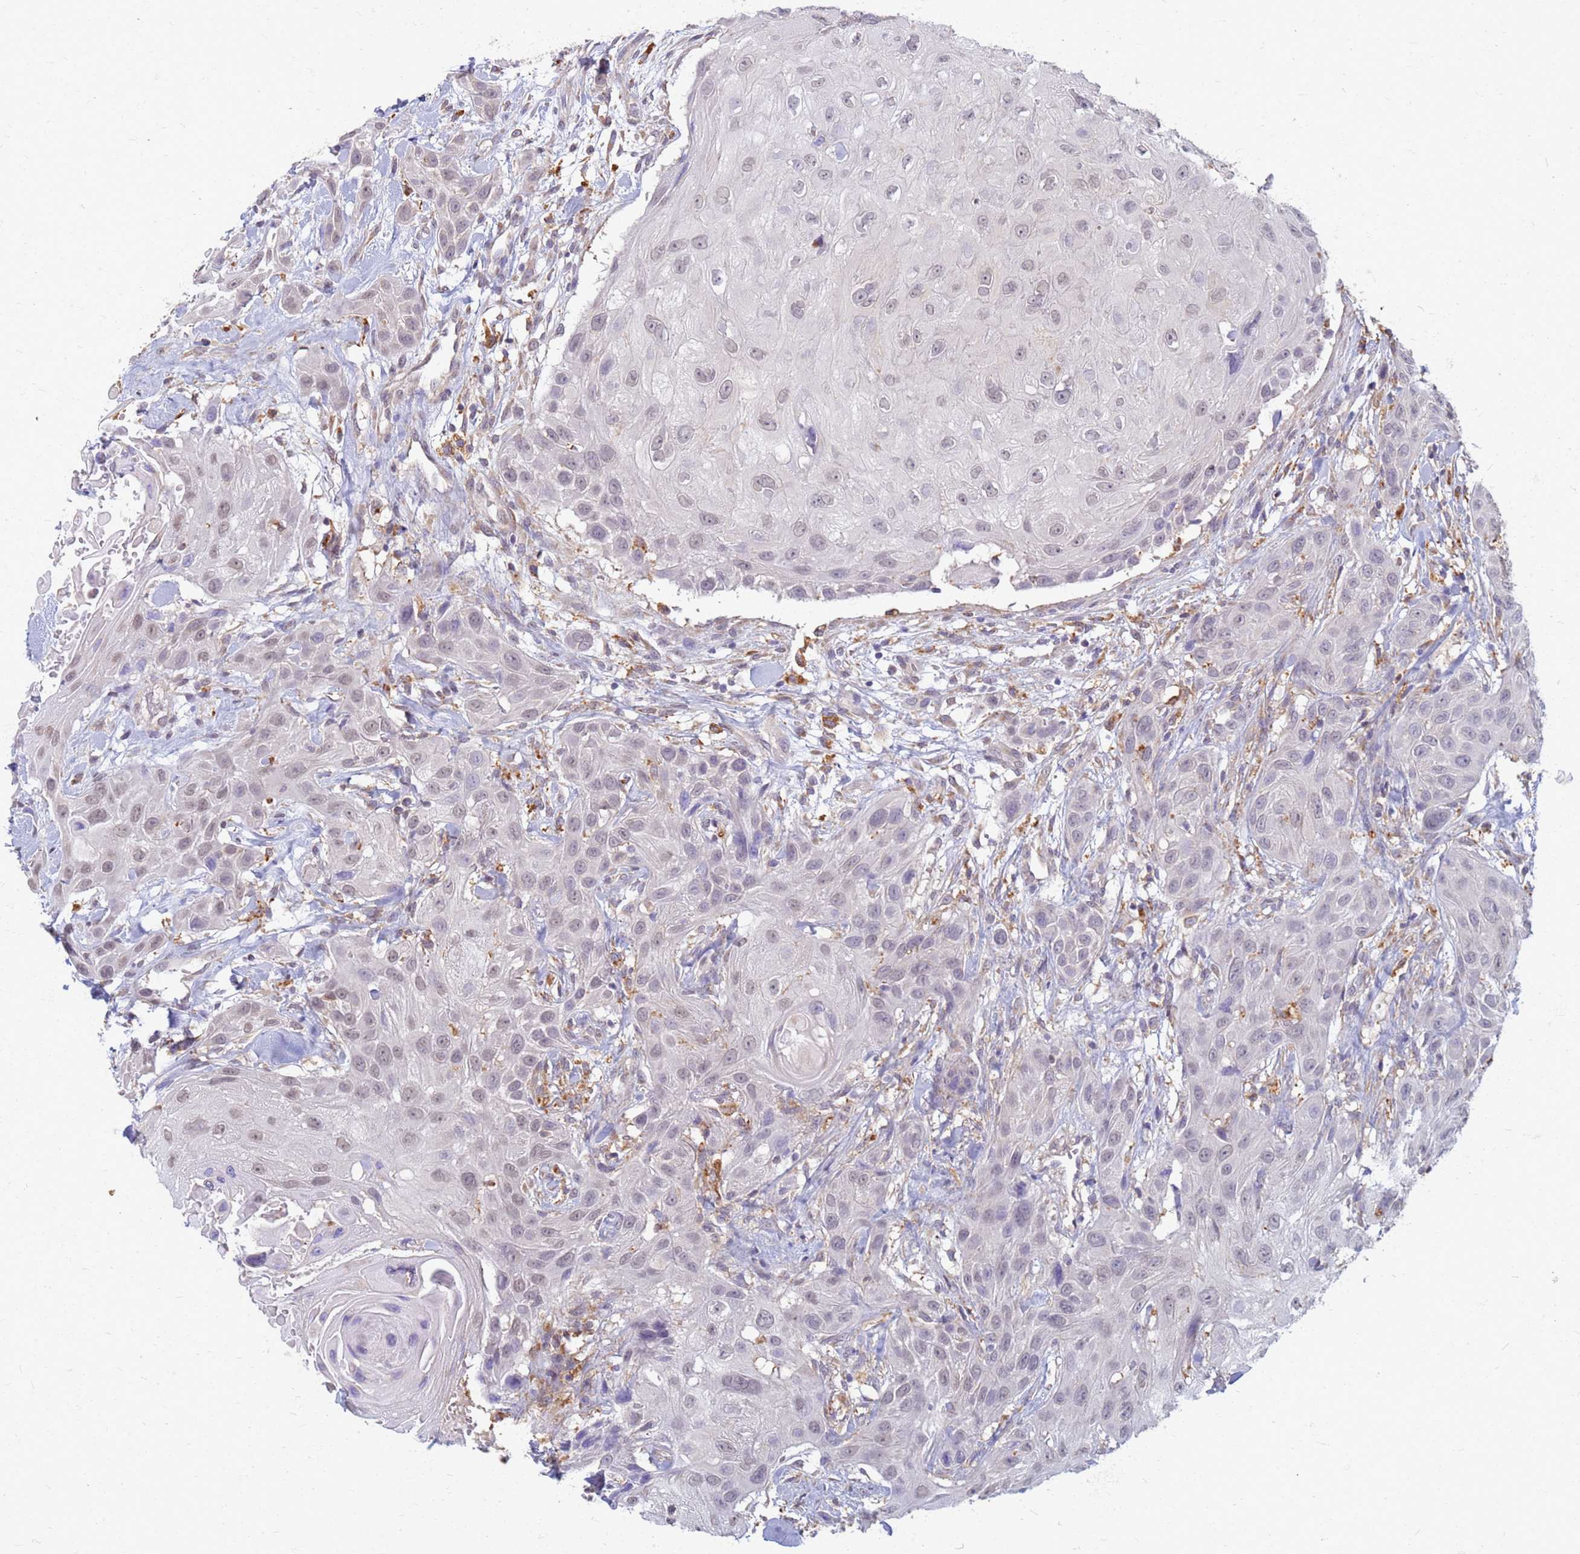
{"staining": {"intensity": "weak", "quantity": "<25%", "location": "nuclear"}, "tissue": "head and neck cancer", "cell_type": "Tumor cells", "image_type": "cancer", "snomed": [{"axis": "morphology", "description": "Squamous cell carcinoma, NOS"}, {"axis": "topography", "description": "Head-Neck"}], "caption": "Human head and neck squamous cell carcinoma stained for a protein using immunohistochemistry shows no expression in tumor cells.", "gene": "ATP6V1E1", "patient": {"sex": "male", "age": 81}}